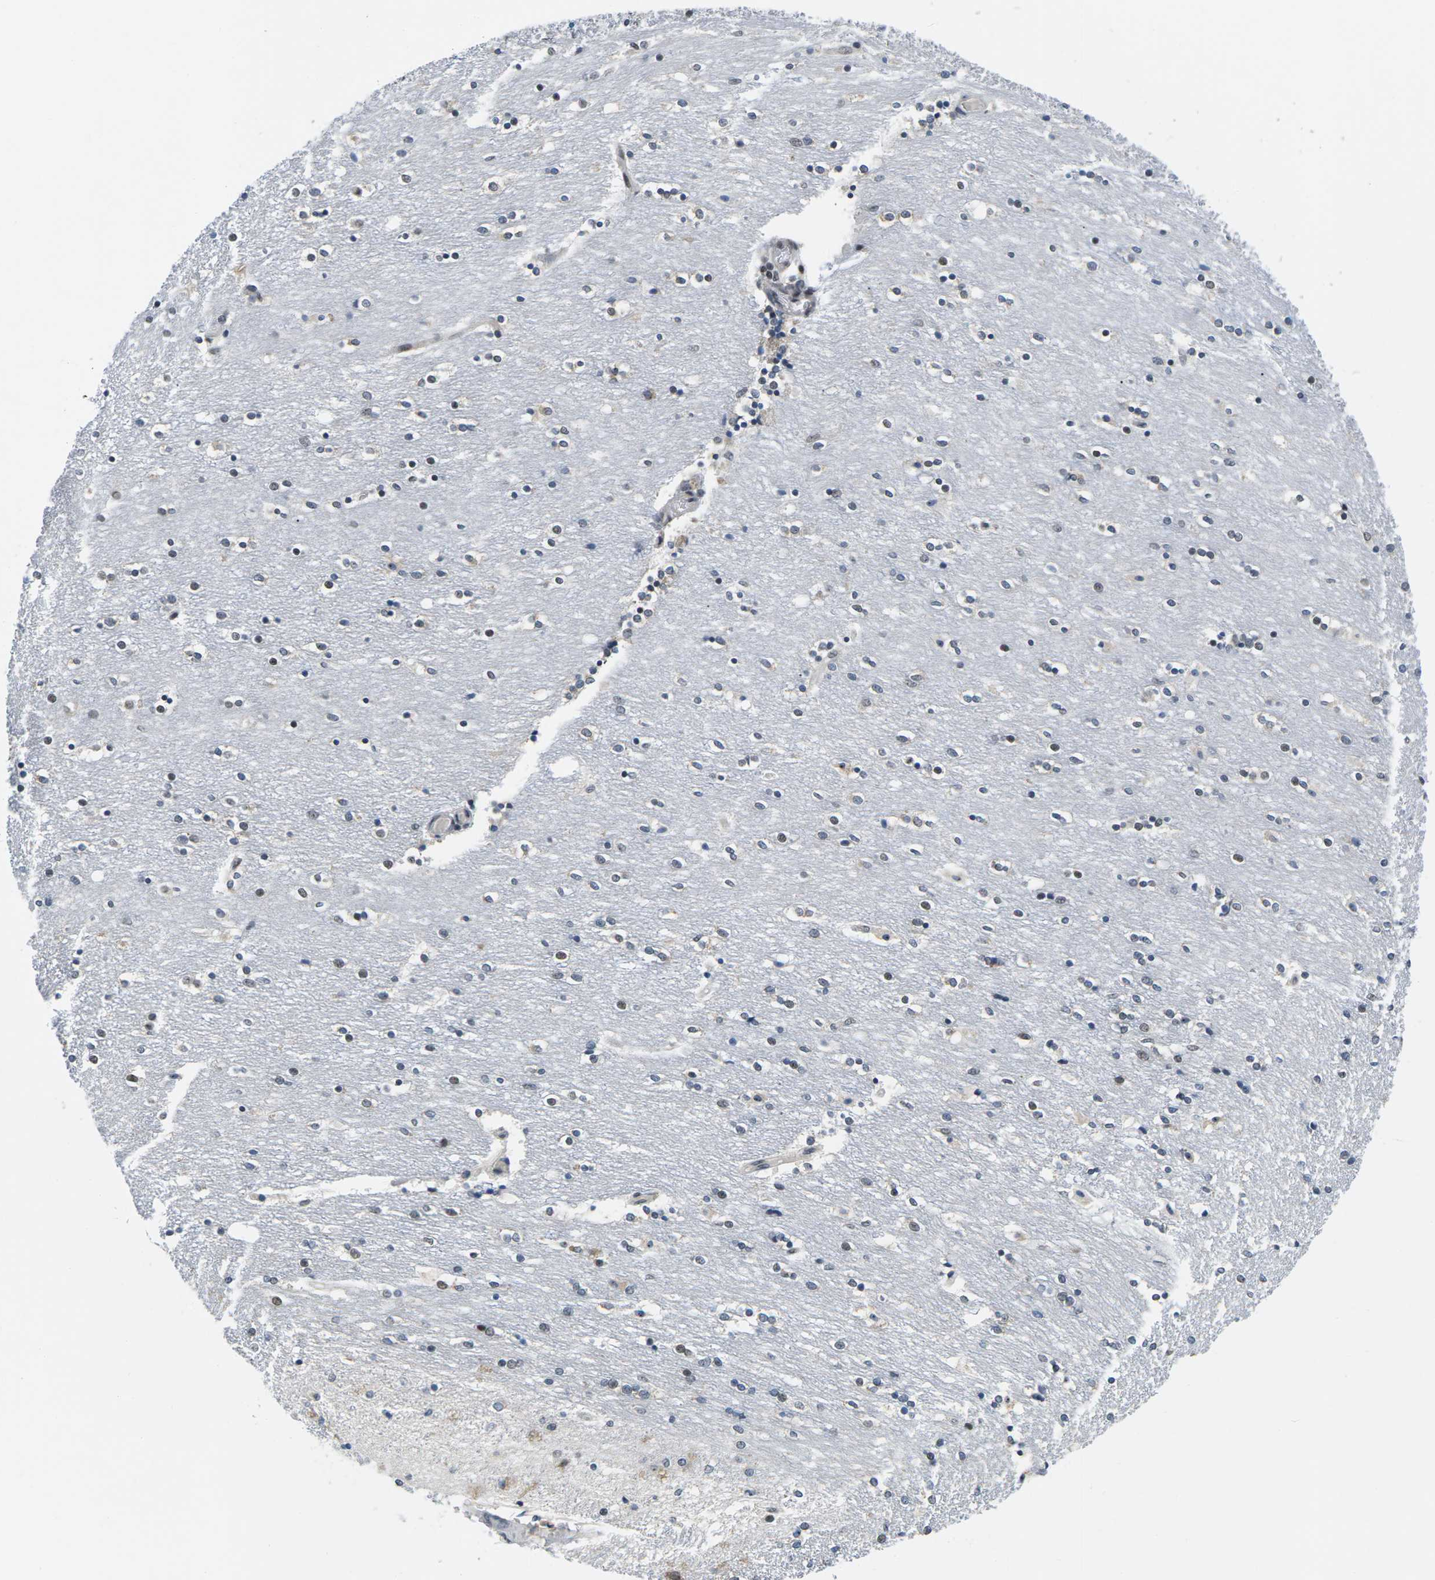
{"staining": {"intensity": "moderate", "quantity": "<25%", "location": "nuclear"}, "tissue": "caudate", "cell_type": "Glial cells", "image_type": "normal", "snomed": [{"axis": "morphology", "description": "Normal tissue, NOS"}, {"axis": "topography", "description": "Lateral ventricle wall"}], "caption": "Immunohistochemical staining of normal caudate exhibits moderate nuclear protein expression in about <25% of glial cells.", "gene": "NSRP1", "patient": {"sex": "female", "age": 54}}